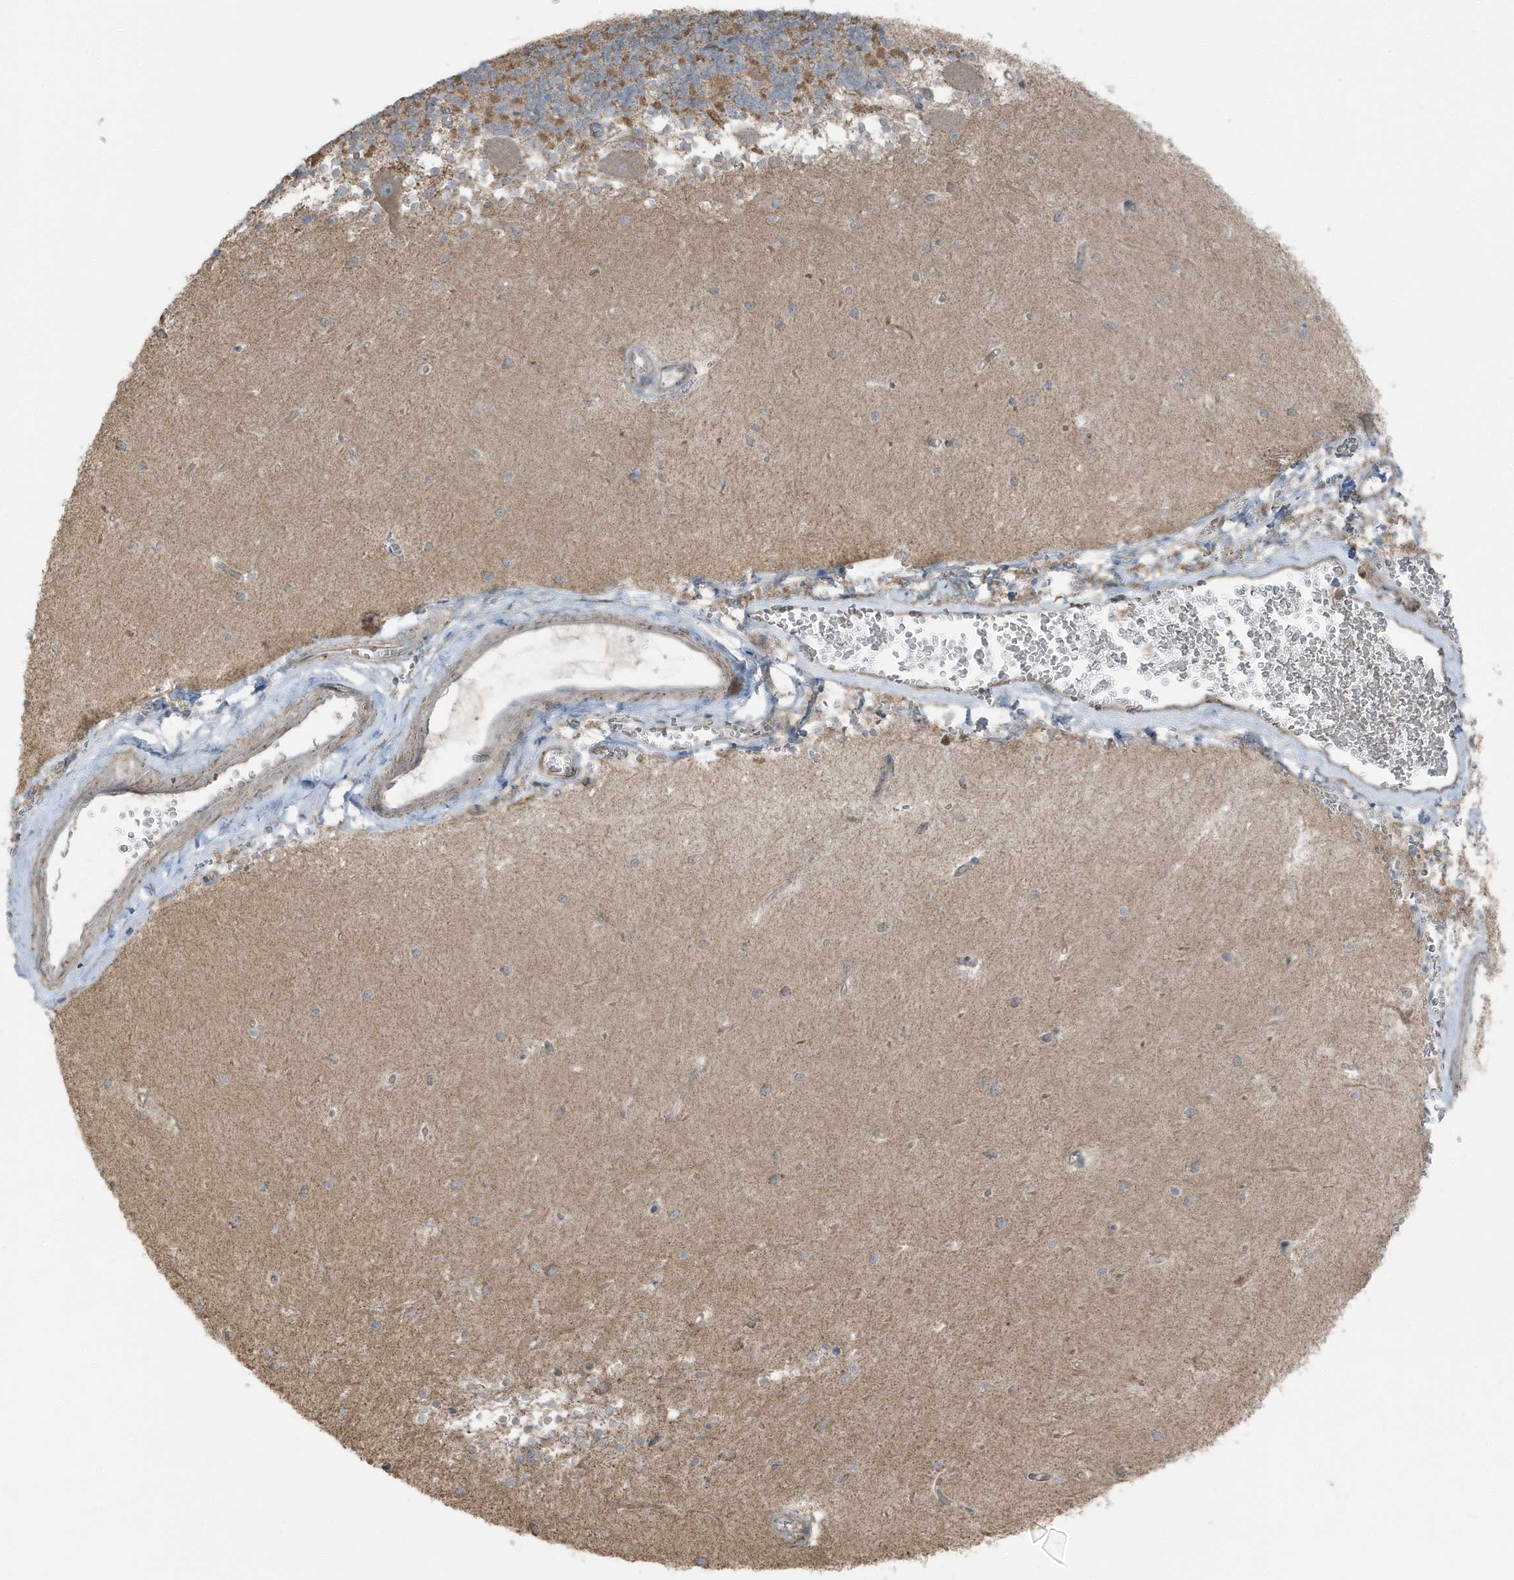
{"staining": {"intensity": "moderate", "quantity": ">75%", "location": "cytoplasmic/membranous"}, "tissue": "cerebellum", "cell_type": "Cells in granular layer", "image_type": "normal", "snomed": [{"axis": "morphology", "description": "Normal tissue, NOS"}, {"axis": "topography", "description": "Cerebellum"}], "caption": "Immunohistochemistry photomicrograph of unremarkable cerebellum: cerebellum stained using immunohistochemistry demonstrates medium levels of moderate protein expression localized specifically in the cytoplasmic/membranous of cells in granular layer, appearing as a cytoplasmic/membranous brown color.", "gene": "AZI2", "patient": {"sex": "male", "age": 37}}